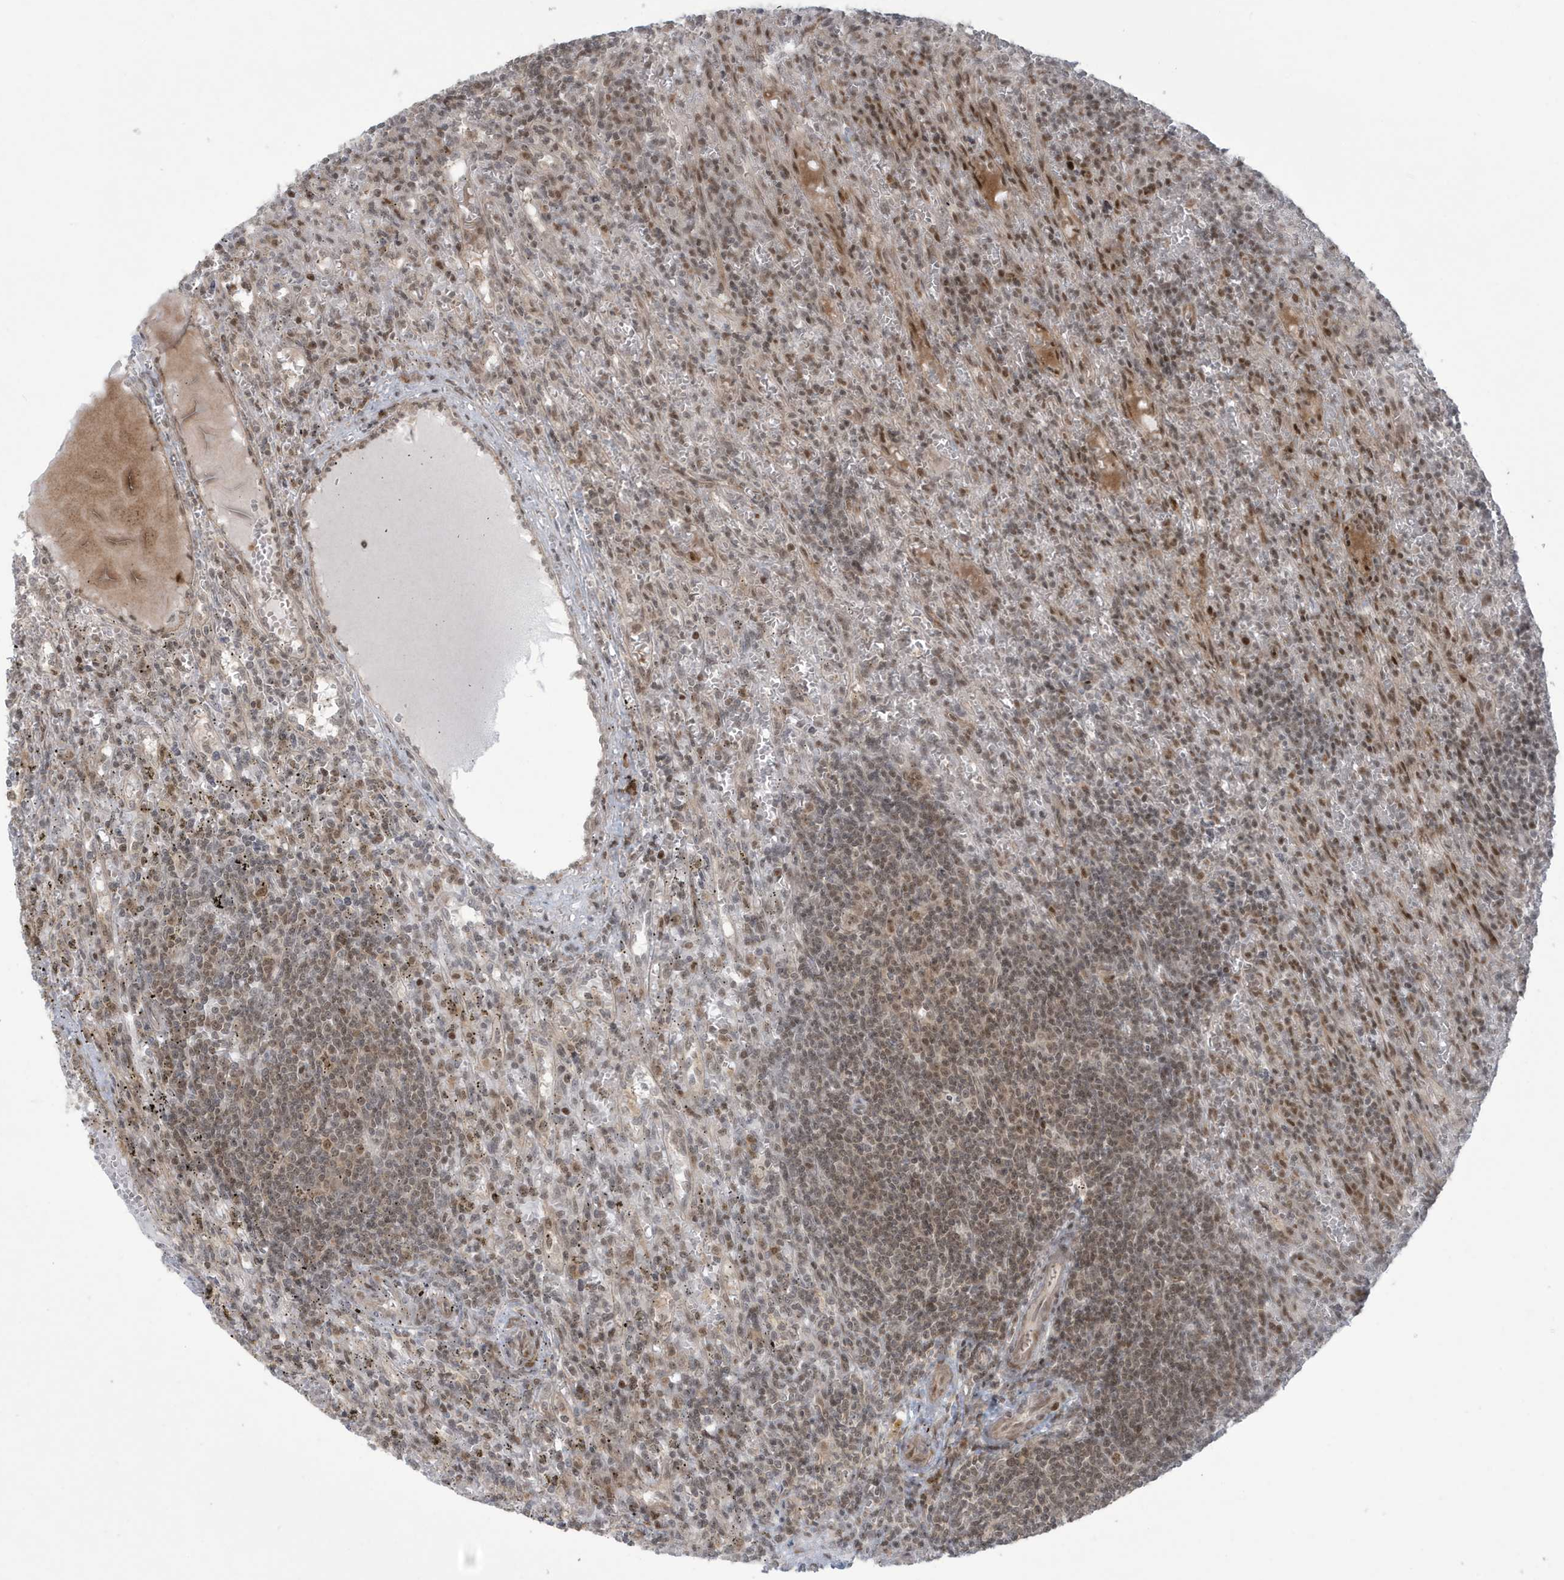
{"staining": {"intensity": "moderate", "quantity": ">75%", "location": "nuclear"}, "tissue": "lymphoma", "cell_type": "Tumor cells", "image_type": "cancer", "snomed": [{"axis": "morphology", "description": "Malignant lymphoma, non-Hodgkin's type, Low grade"}, {"axis": "topography", "description": "Spleen"}], "caption": "IHC image of neoplastic tissue: lymphoma stained using IHC exhibits medium levels of moderate protein expression localized specifically in the nuclear of tumor cells, appearing as a nuclear brown color.", "gene": "C1orf52", "patient": {"sex": "male", "age": 76}}